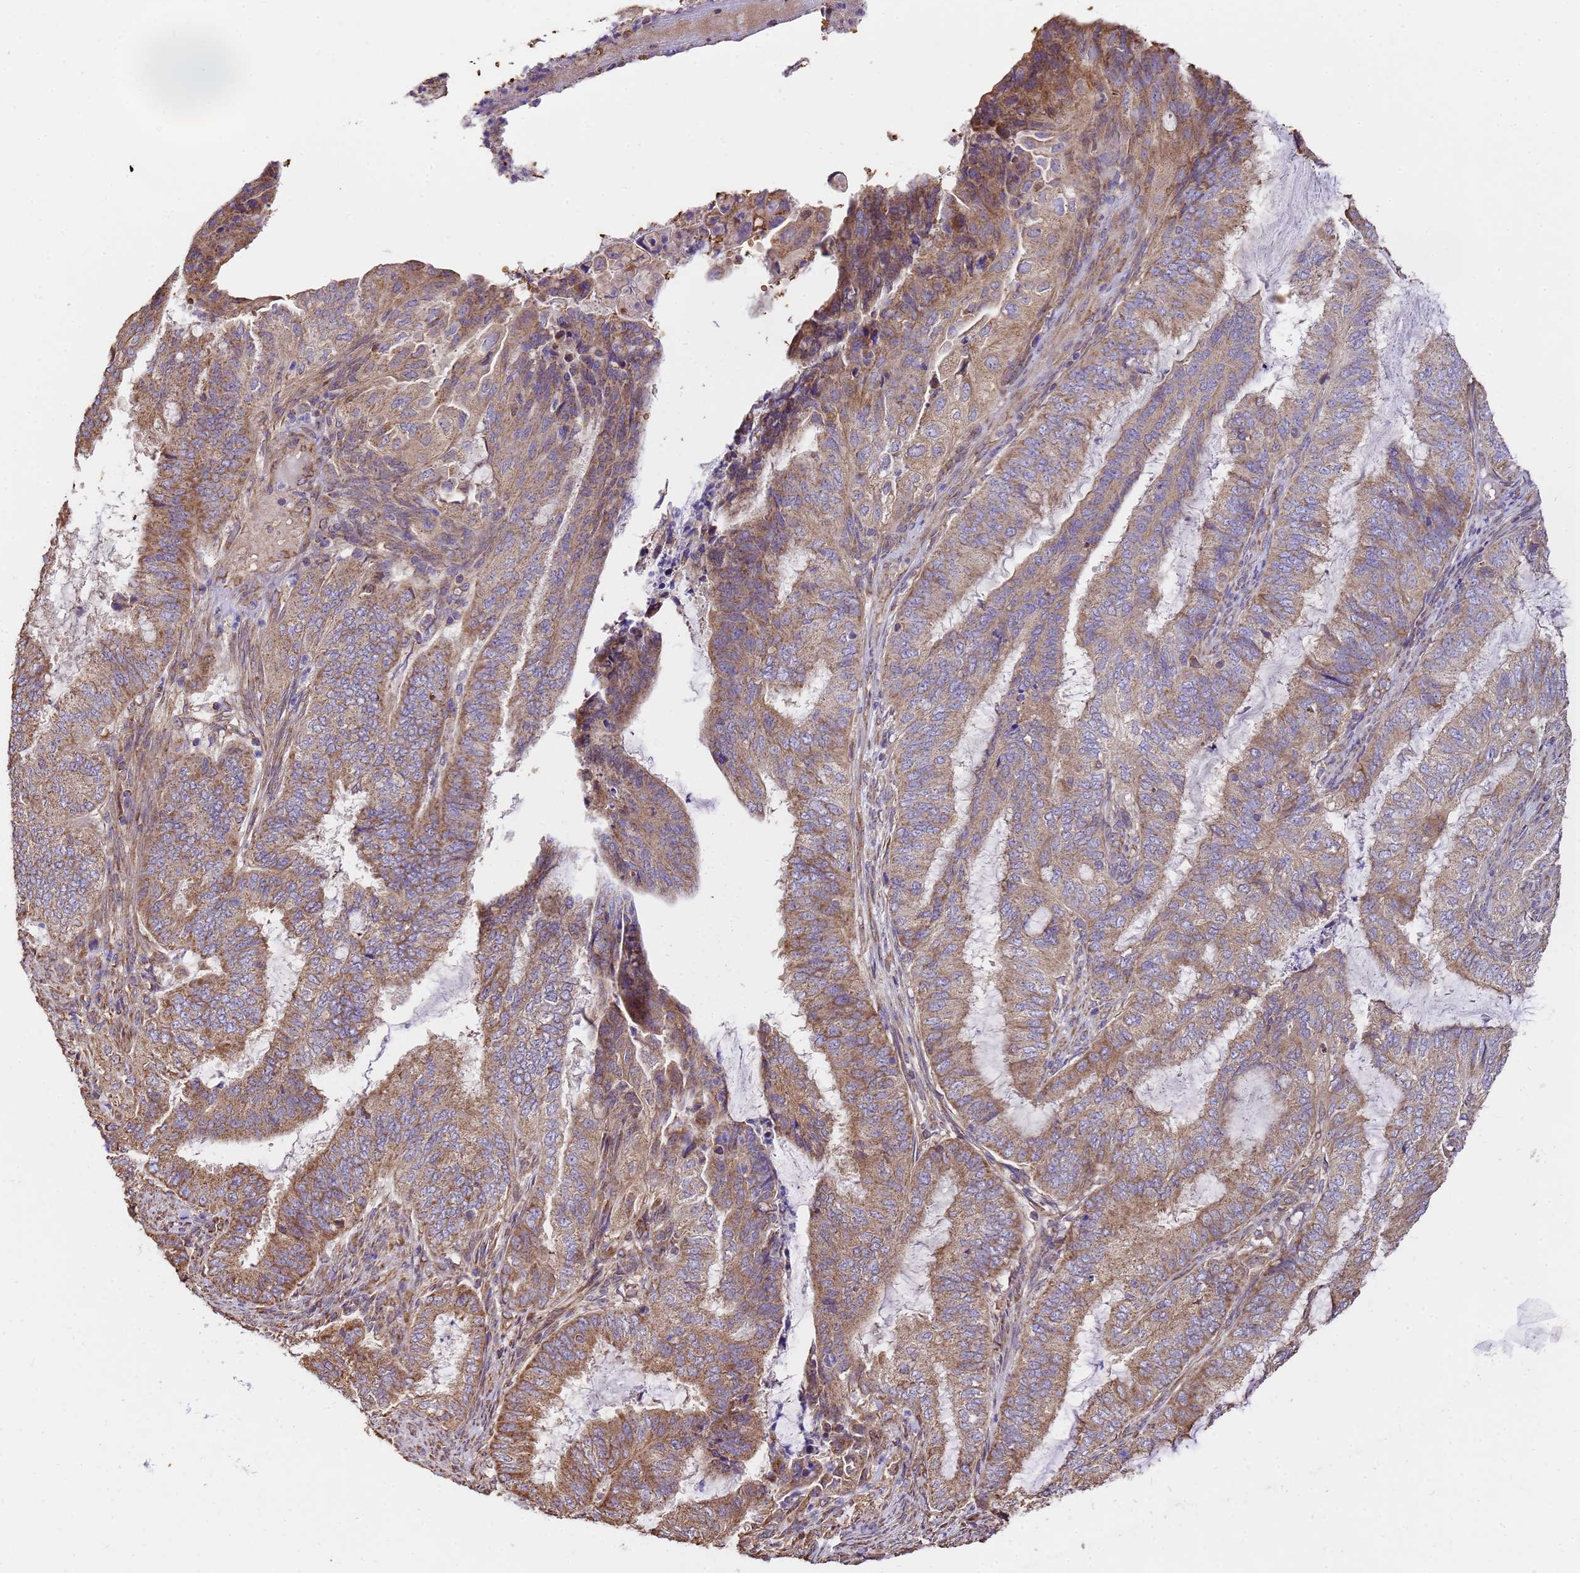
{"staining": {"intensity": "moderate", "quantity": ">75%", "location": "cytoplasmic/membranous"}, "tissue": "endometrial cancer", "cell_type": "Tumor cells", "image_type": "cancer", "snomed": [{"axis": "morphology", "description": "Adenocarcinoma, NOS"}, {"axis": "topography", "description": "Endometrium"}], "caption": "A high-resolution histopathology image shows immunohistochemistry (IHC) staining of adenocarcinoma (endometrial), which reveals moderate cytoplasmic/membranous positivity in about >75% of tumor cells.", "gene": "LRRIQ1", "patient": {"sex": "female", "age": 51}}